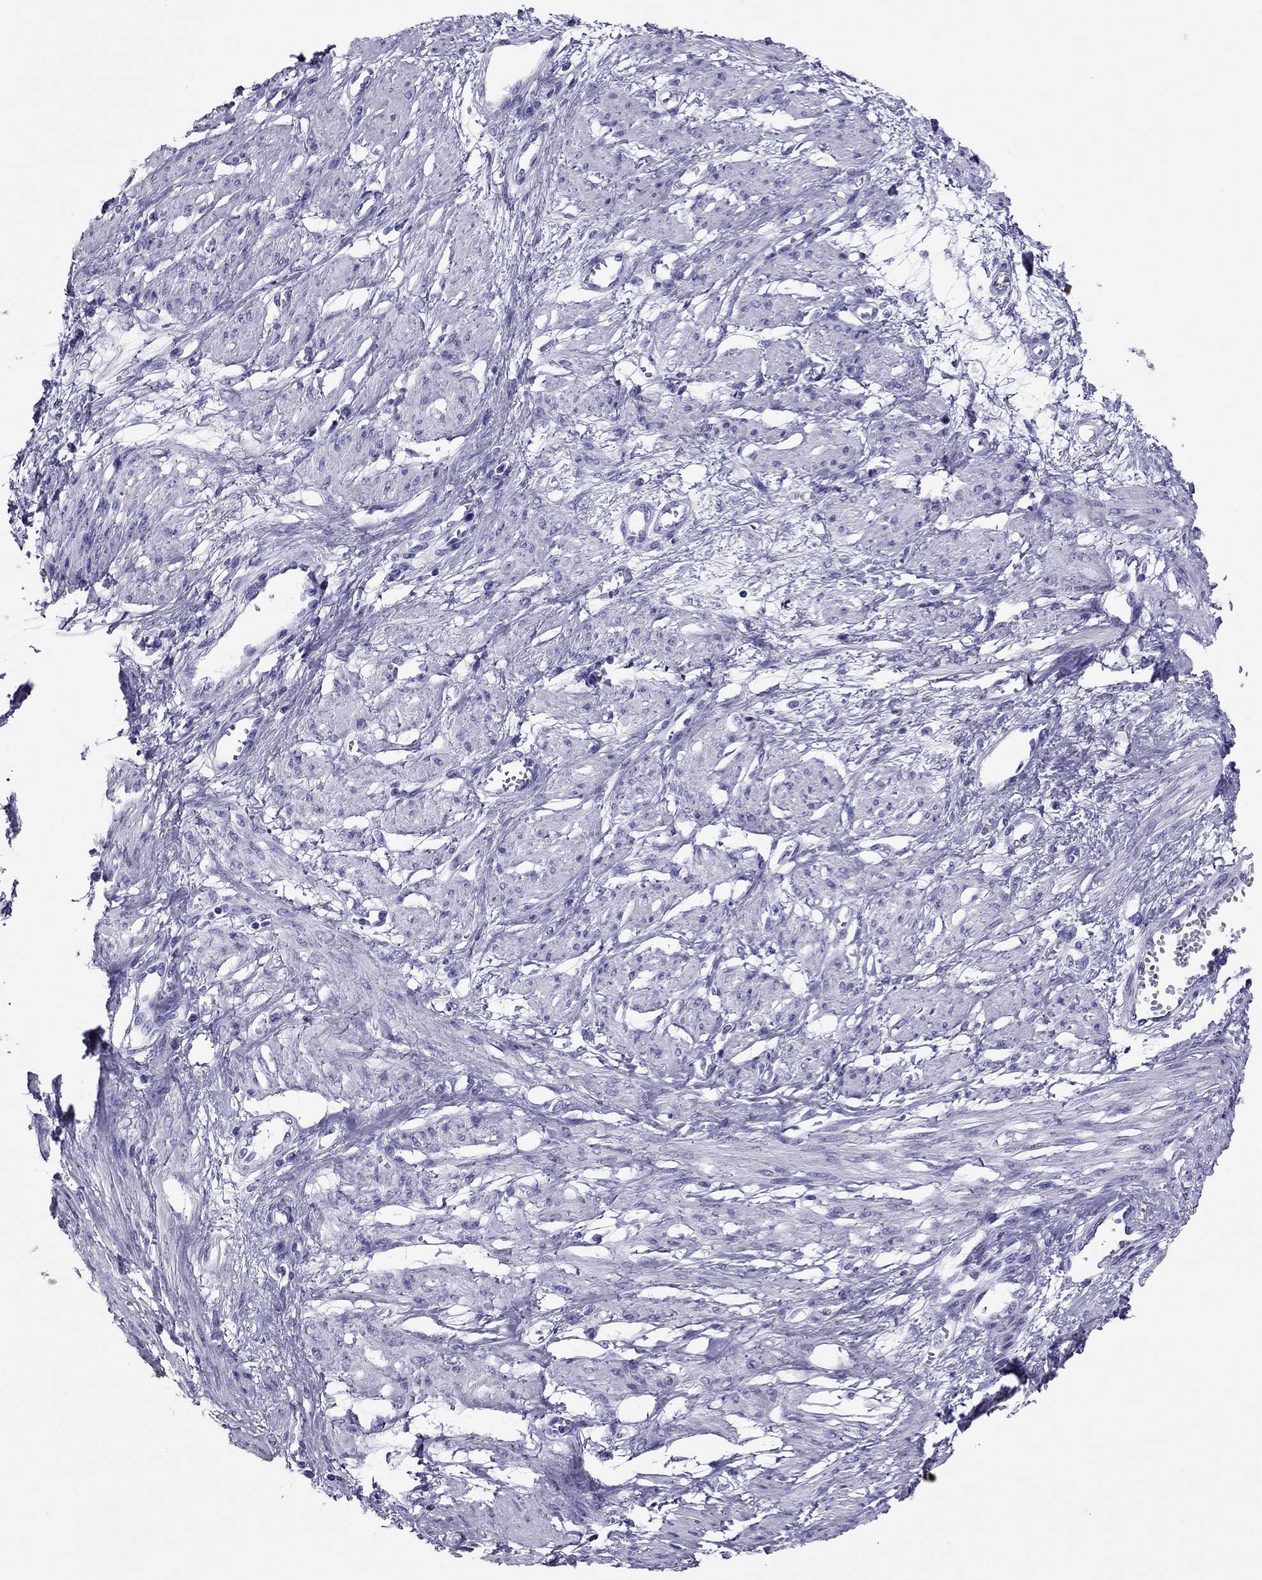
{"staining": {"intensity": "negative", "quantity": "none", "location": "none"}, "tissue": "smooth muscle", "cell_type": "Smooth muscle cells", "image_type": "normal", "snomed": [{"axis": "morphology", "description": "Normal tissue, NOS"}, {"axis": "topography", "description": "Smooth muscle"}, {"axis": "topography", "description": "Uterus"}], "caption": "The histopathology image shows no staining of smooth muscle cells in benign smooth muscle.", "gene": "PDE6A", "patient": {"sex": "female", "age": 39}}